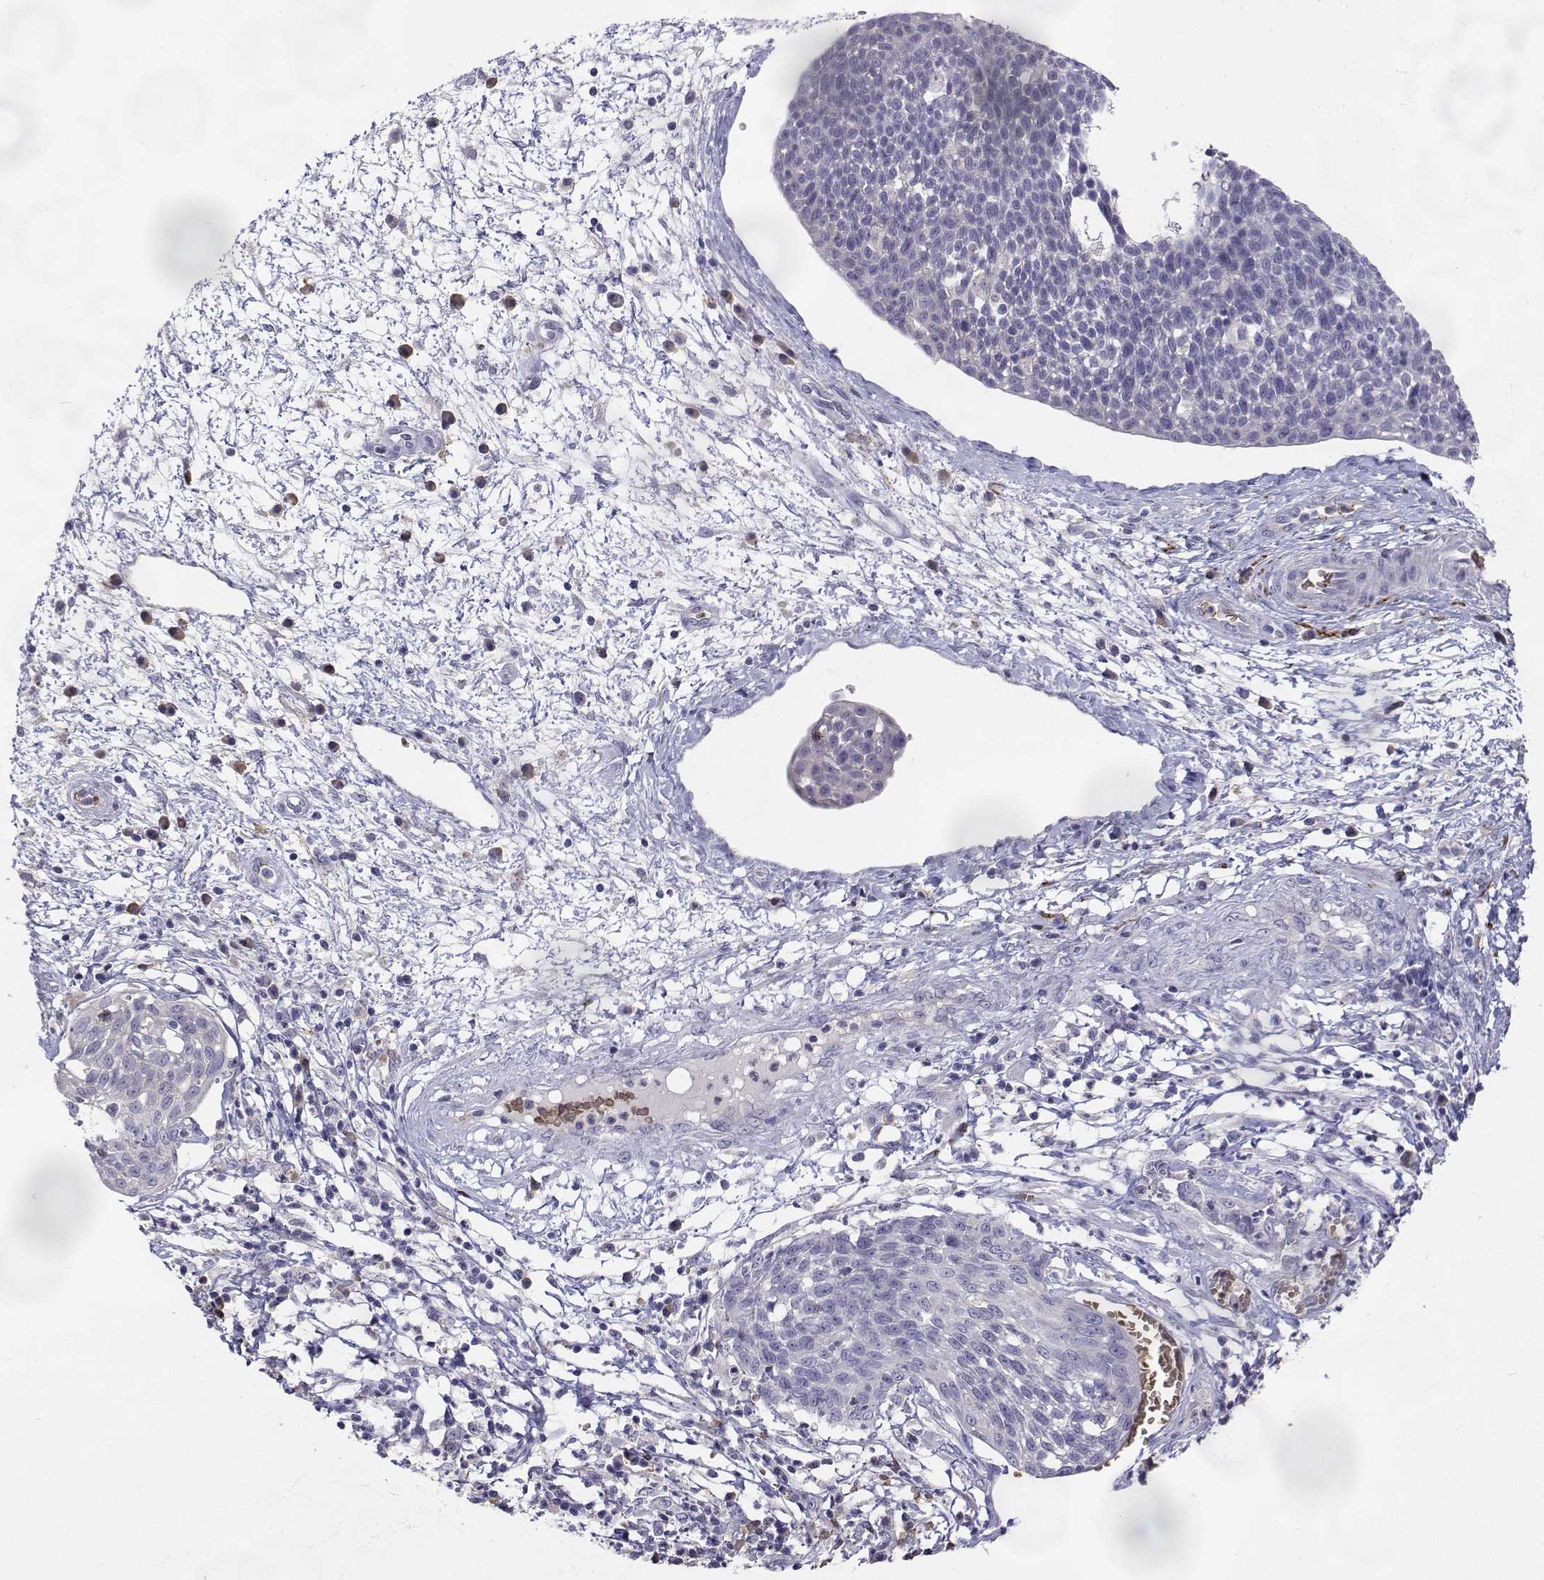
{"staining": {"intensity": "negative", "quantity": "none", "location": "none"}, "tissue": "cervical cancer", "cell_type": "Tumor cells", "image_type": "cancer", "snomed": [{"axis": "morphology", "description": "Squamous cell carcinoma, NOS"}, {"axis": "topography", "description": "Cervix"}], "caption": "Tumor cells are negative for brown protein staining in squamous cell carcinoma (cervical).", "gene": "CADM1", "patient": {"sex": "female", "age": 34}}